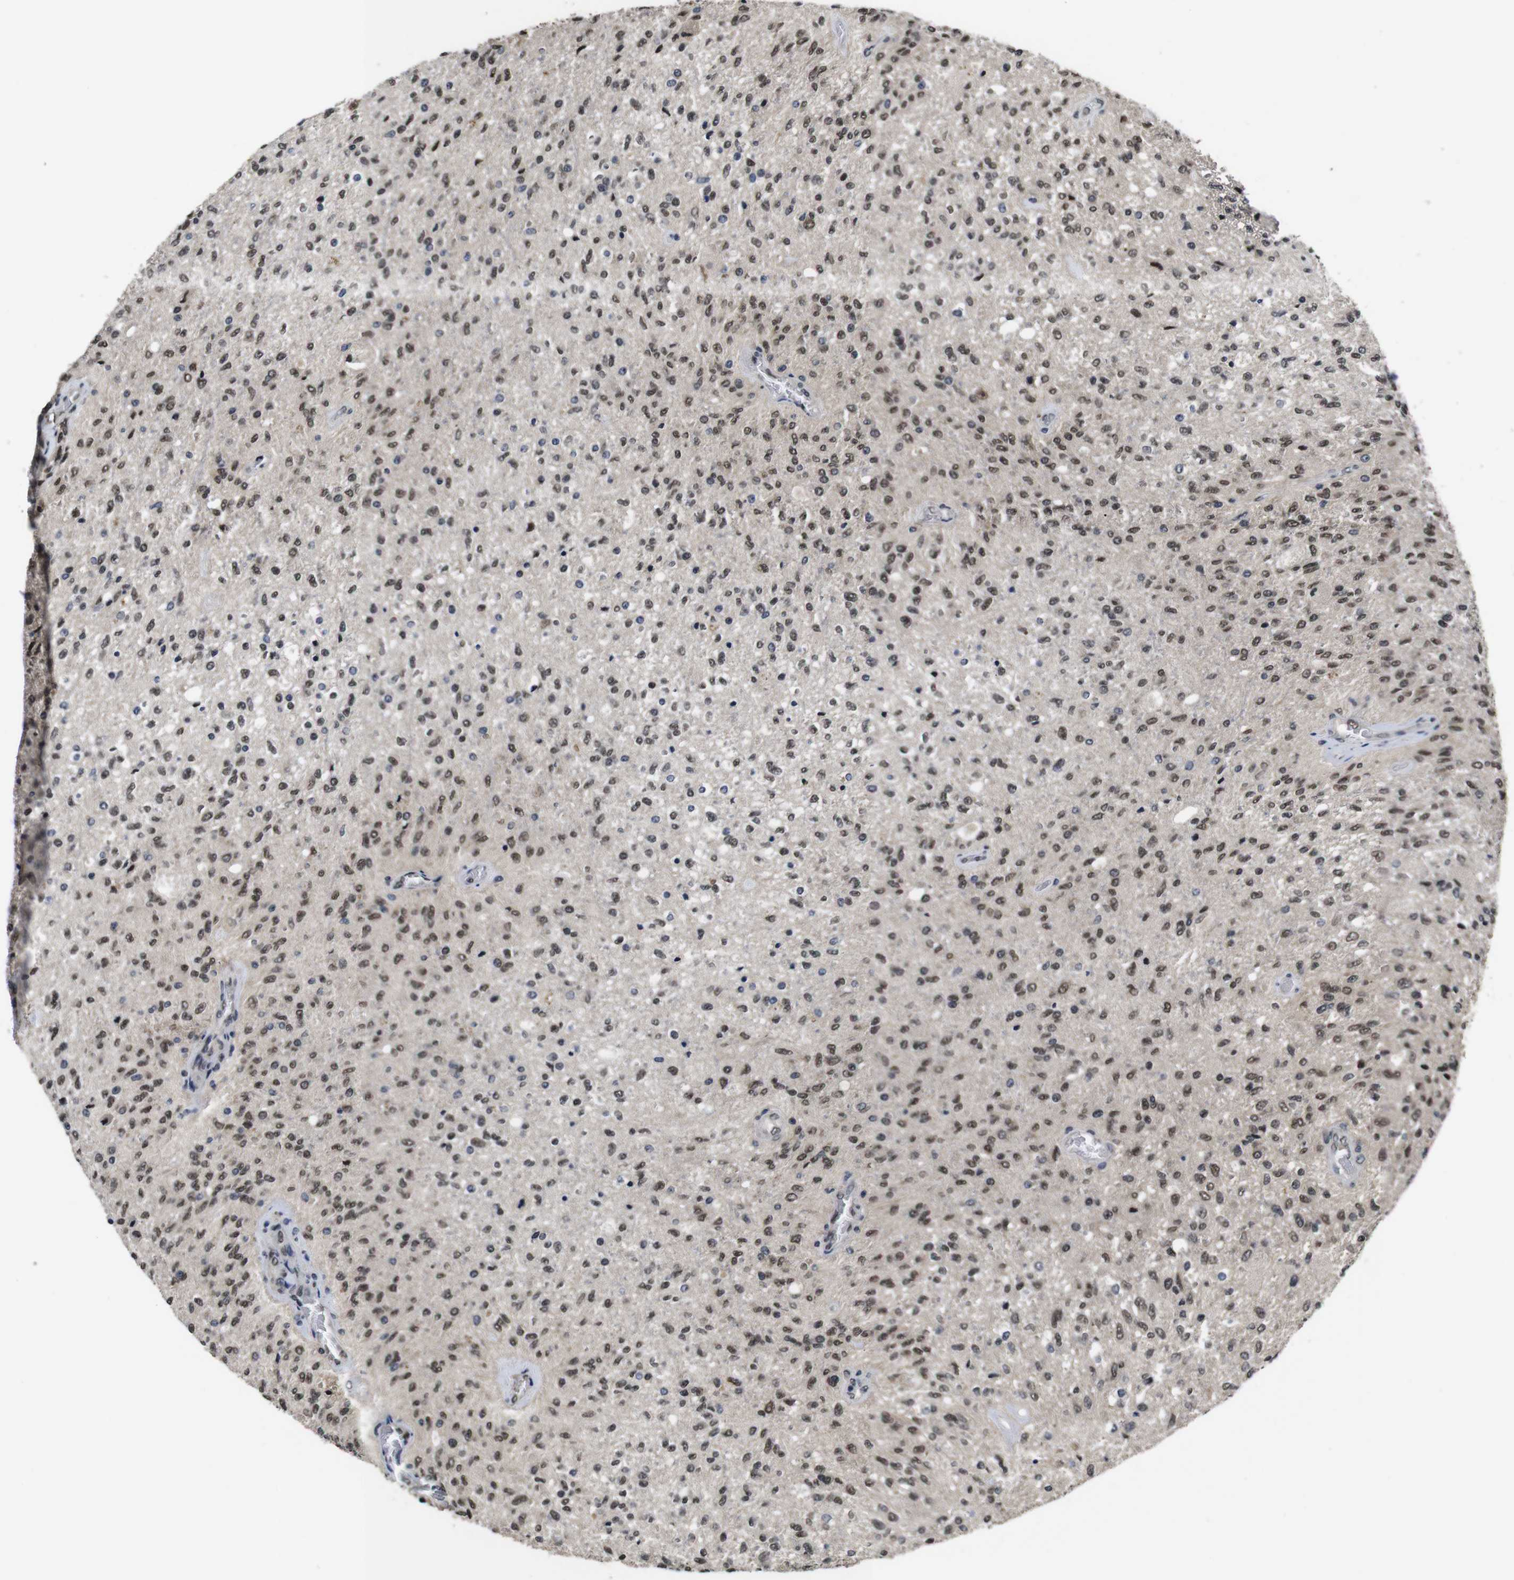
{"staining": {"intensity": "moderate", "quantity": ">75%", "location": "nuclear"}, "tissue": "glioma", "cell_type": "Tumor cells", "image_type": "cancer", "snomed": [{"axis": "morphology", "description": "Normal tissue, NOS"}, {"axis": "morphology", "description": "Glioma, malignant, High grade"}, {"axis": "topography", "description": "Cerebral cortex"}], "caption": "Protein expression analysis of glioma displays moderate nuclear expression in about >75% of tumor cells.", "gene": "ZBTB46", "patient": {"sex": "male", "age": 77}}